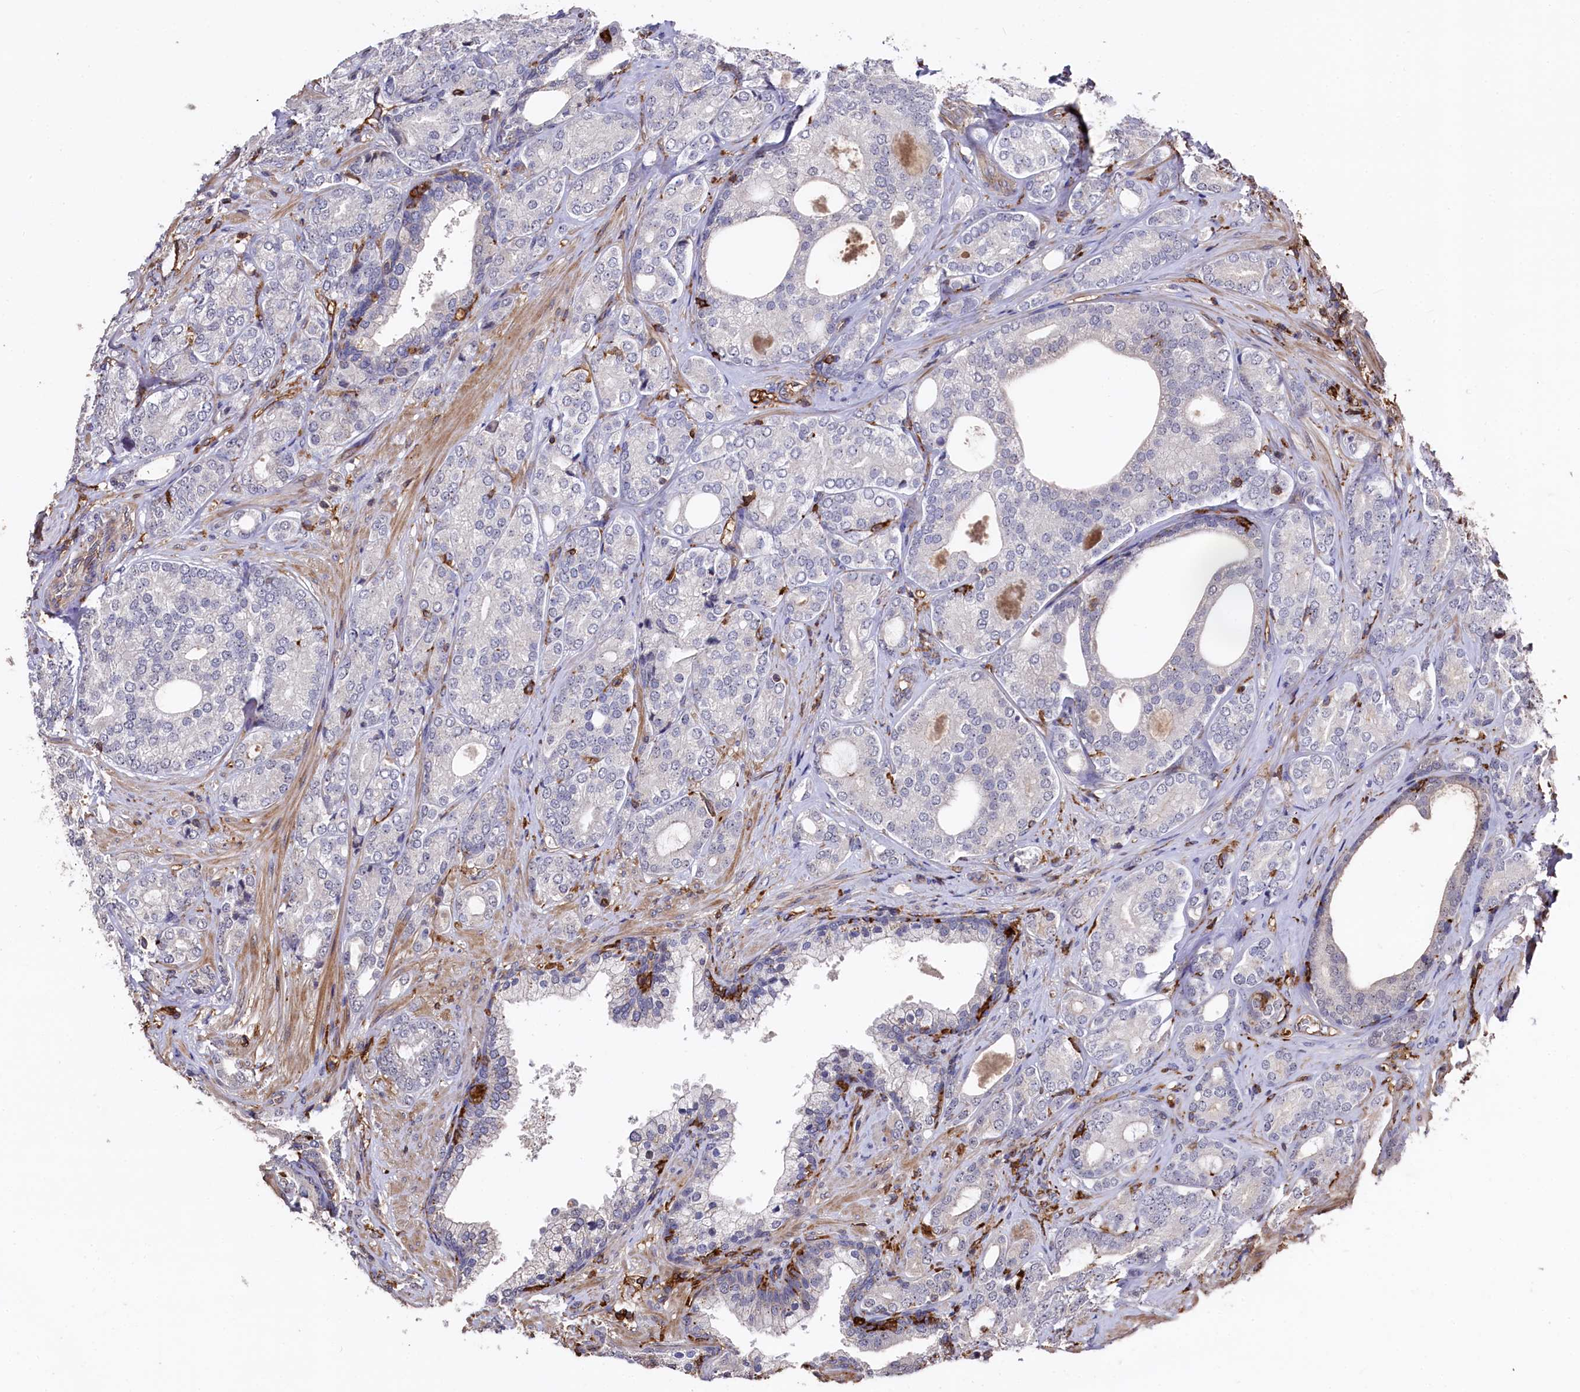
{"staining": {"intensity": "negative", "quantity": "none", "location": "none"}, "tissue": "prostate cancer", "cell_type": "Tumor cells", "image_type": "cancer", "snomed": [{"axis": "morphology", "description": "Adenocarcinoma, High grade"}, {"axis": "topography", "description": "Prostate"}], "caption": "This is a photomicrograph of immunohistochemistry (IHC) staining of prostate cancer, which shows no staining in tumor cells.", "gene": "PLEKHO2", "patient": {"sex": "male", "age": 60}}